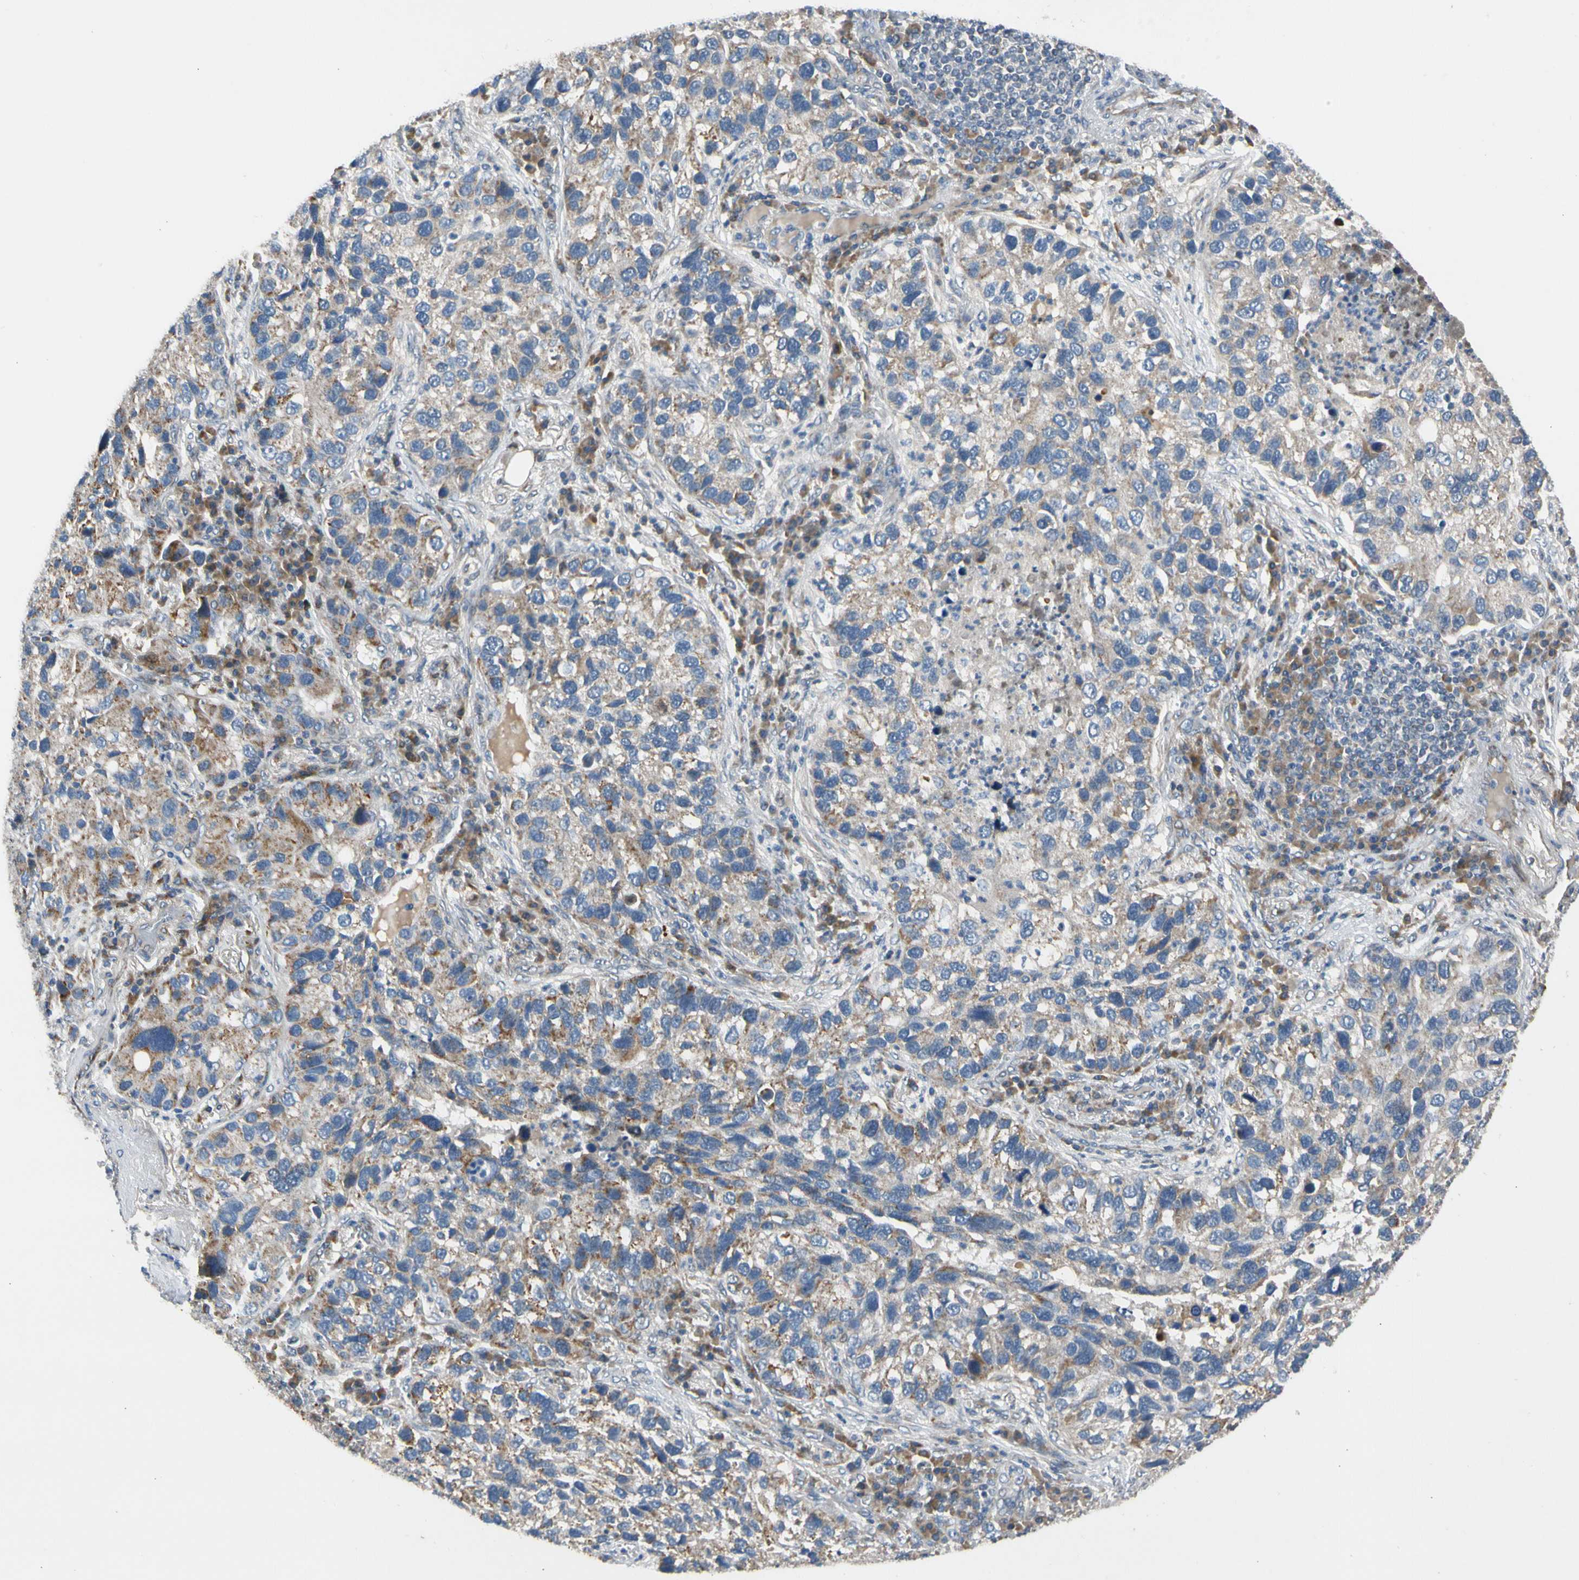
{"staining": {"intensity": "moderate", "quantity": ">75%", "location": "cytoplasmic/membranous"}, "tissue": "lung cancer", "cell_type": "Tumor cells", "image_type": "cancer", "snomed": [{"axis": "morphology", "description": "Normal tissue, NOS"}, {"axis": "morphology", "description": "Adenocarcinoma, NOS"}, {"axis": "topography", "description": "Bronchus"}, {"axis": "topography", "description": "Lung"}], "caption": "Moderate cytoplasmic/membranous protein positivity is present in about >75% of tumor cells in lung cancer.", "gene": "NPHP3", "patient": {"sex": "male", "age": 54}}